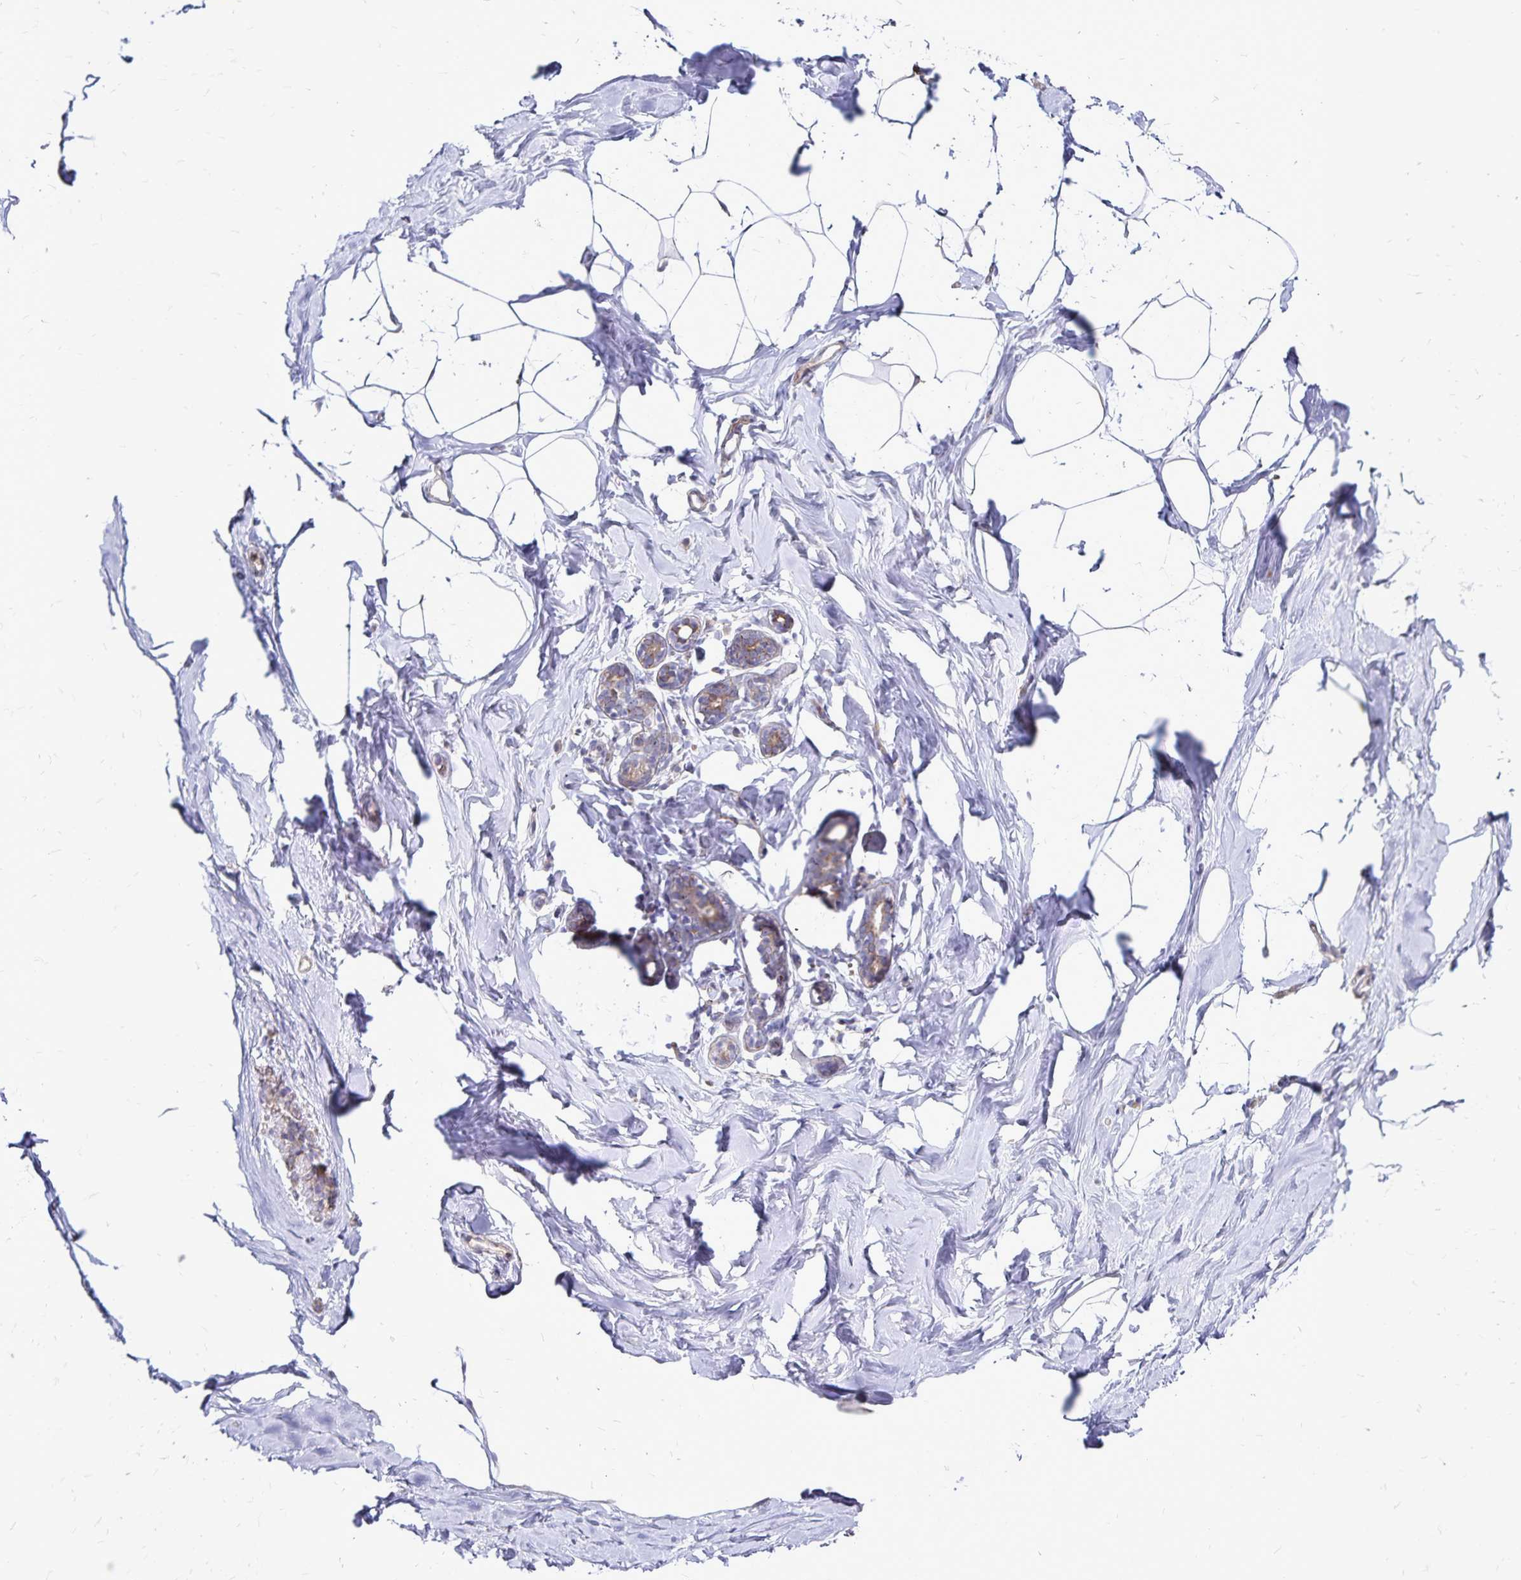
{"staining": {"intensity": "negative", "quantity": "none", "location": "none"}, "tissue": "breast", "cell_type": "Adipocytes", "image_type": "normal", "snomed": [{"axis": "morphology", "description": "Normal tissue, NOS"}, {"axis": "topography", "description": "Breast"}], "caption": "DAB (3,3'-diaminobenzidine) immunohistochemical staining of benign breast demonstrates no significant staining in adipocytes.", "gene": "NAGPA", "patient": {"sex": "female", "age": 32}}